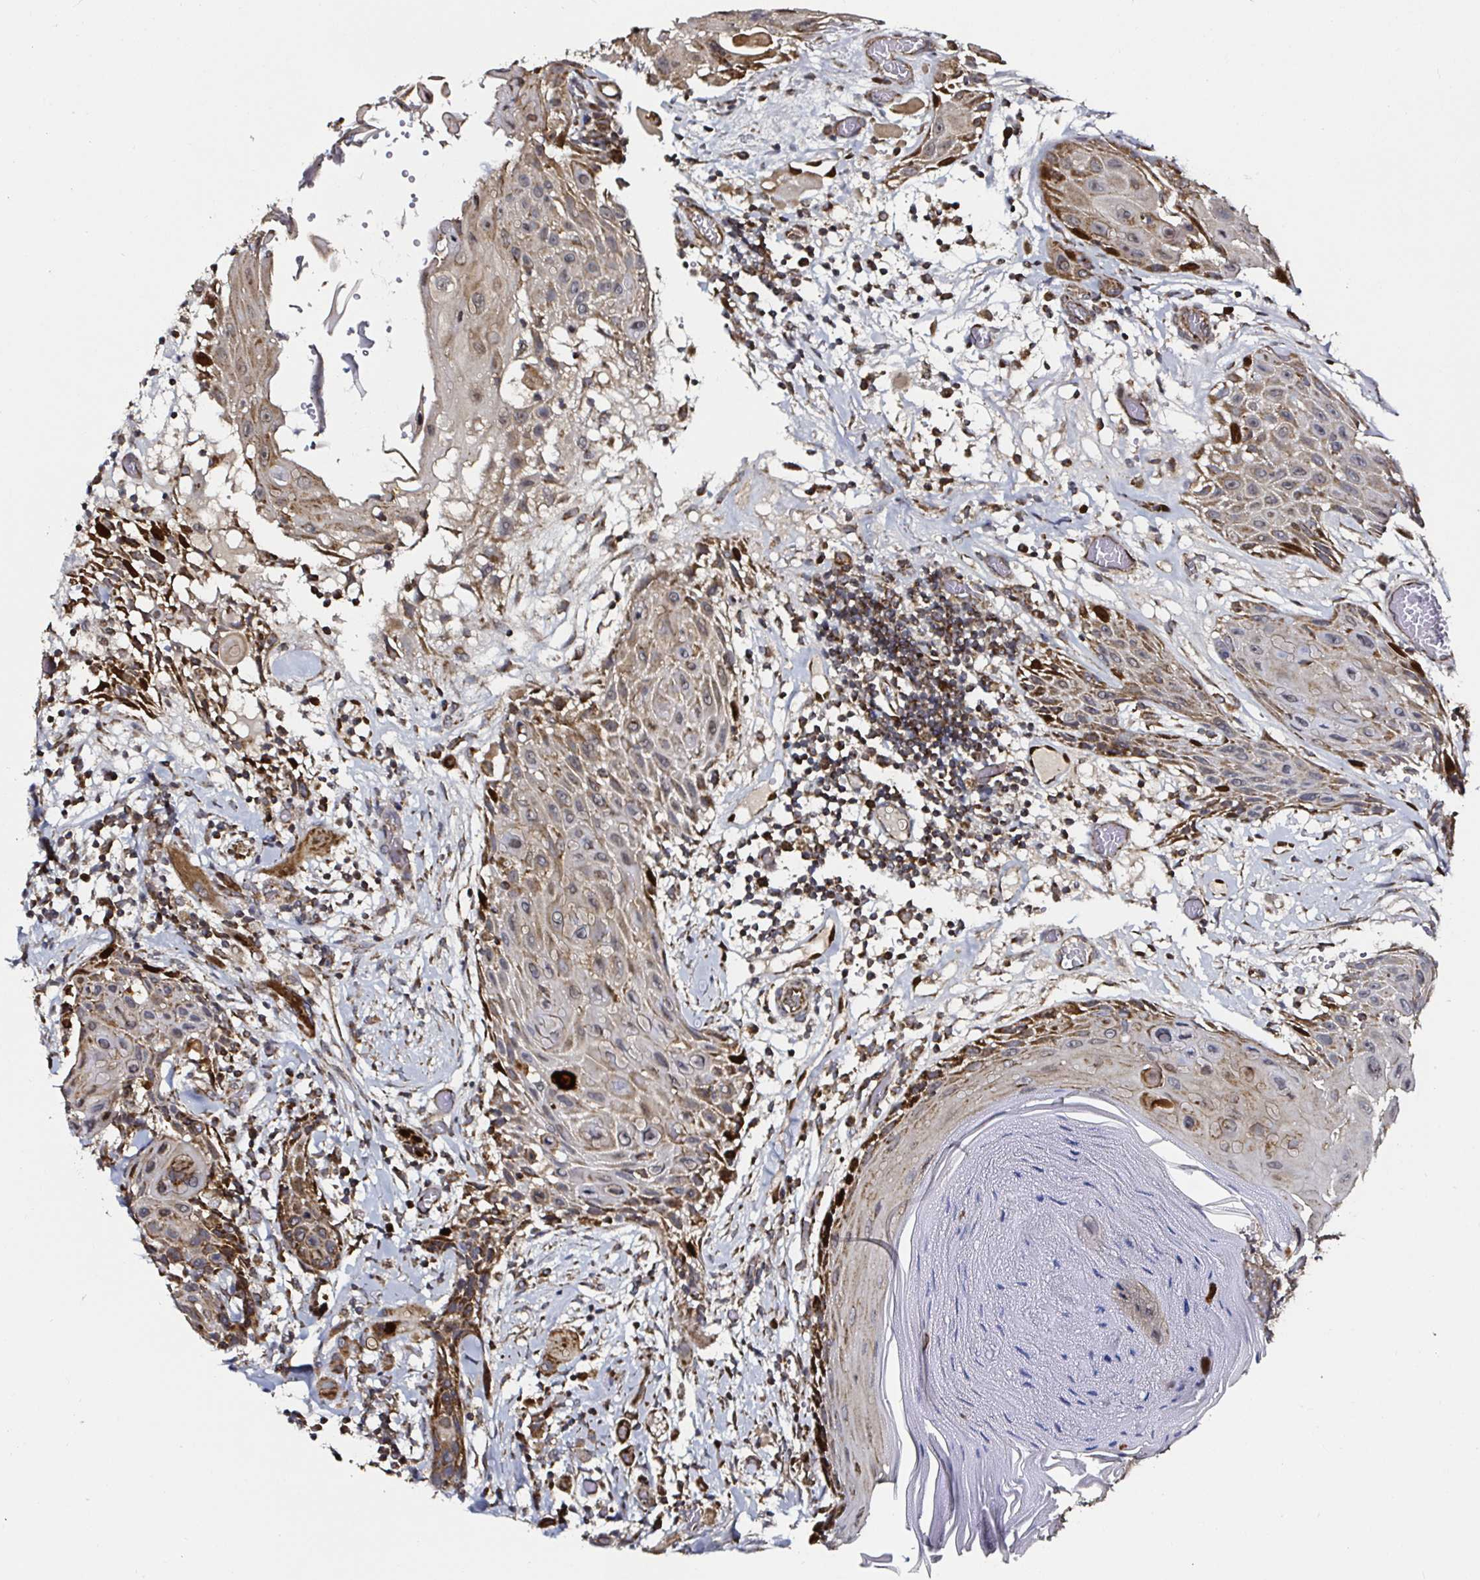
{"staining": {"intensity": "strong", "quantity": ">75%", "location": "cytoplasmic/membranous"}, "tissue": "head and neck cancer", "cell_type": "Tumor cells", "image_type": "cancer", "snomed": [{"axis": "morphology", "description": "Squamous cell carcinoma, NOS"}, {"axis": "topography", "description": "Oral tissue"}, {"axis": "topography", "description": "Head-Neck"}], "caption": "DAB (3,3'-diaminobenzidine) immunohistochemical staining of squamous cell carcinoma (head and neck) reveals strong cytoplasmic/membranous protein expression in about >75% of tumor cells. (DAB (3,3'-diaminobenzidine) IHC with brightfield microscopy, high magnification).", "gene": "ATAD3B", "patient": {"sex": "male", "age": 49}}